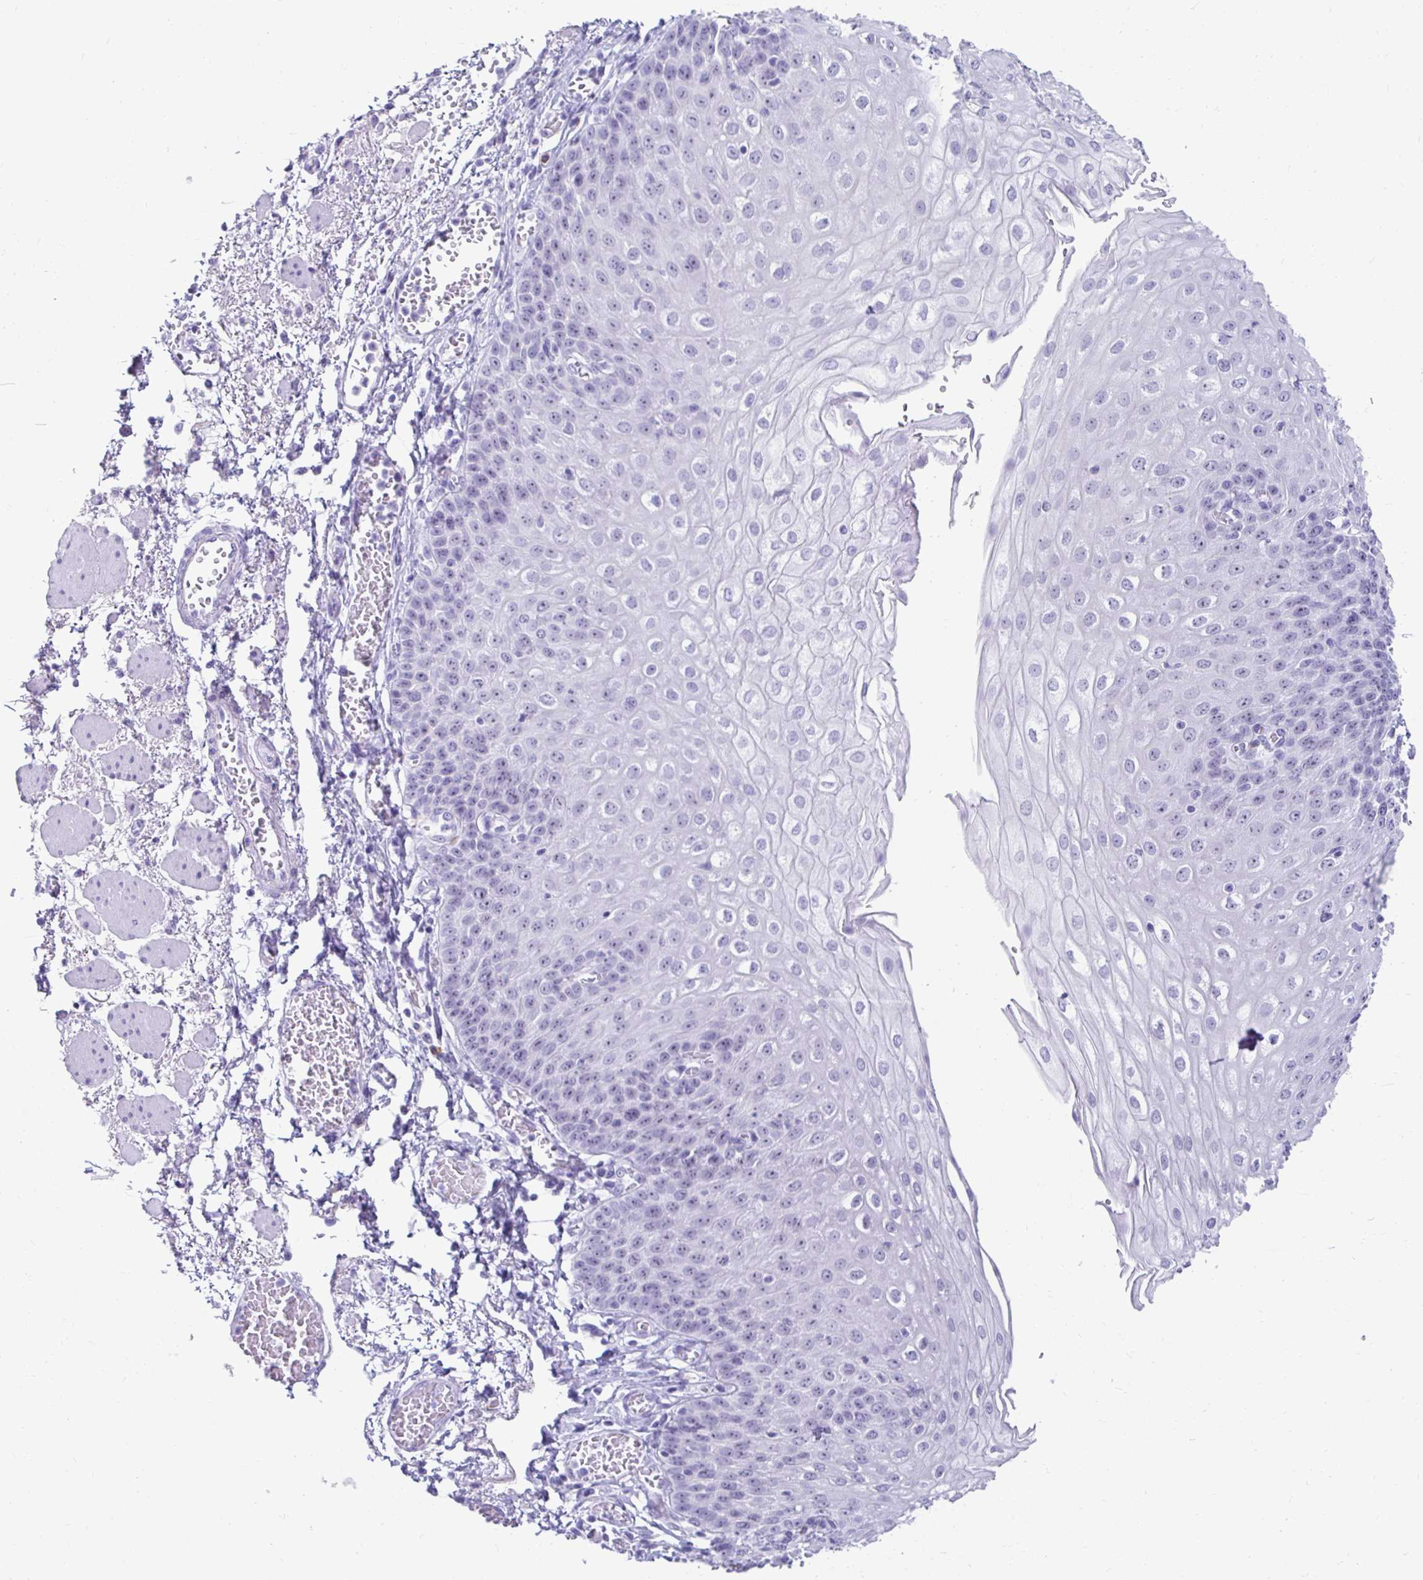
{"staining": {"intensity": "weak", "quantity": "<25%", "location": "nuclear"}, "tissue": "esophagus", "cell_type": "Squamous epithelial cells", "image_type": "normal", "snomed": [{"axis": "morphology", "description": "Normal tissue, NOS"}, {"axis": "morphology", "description": "Adenocarcinoma, NOS"}, {"axis": "topography", "description": "Esophagus"}], "caption": "High magnification brightfield microscopy of unremarkable esophagus stained with DAB (3,3'-diaminobenzidine) (brown) and counterstained with hematoxylin (blue): squamous epithelial cells show no significant staining.", "gene": "CST6", "patient": {"sex": "male", "age": 81}}